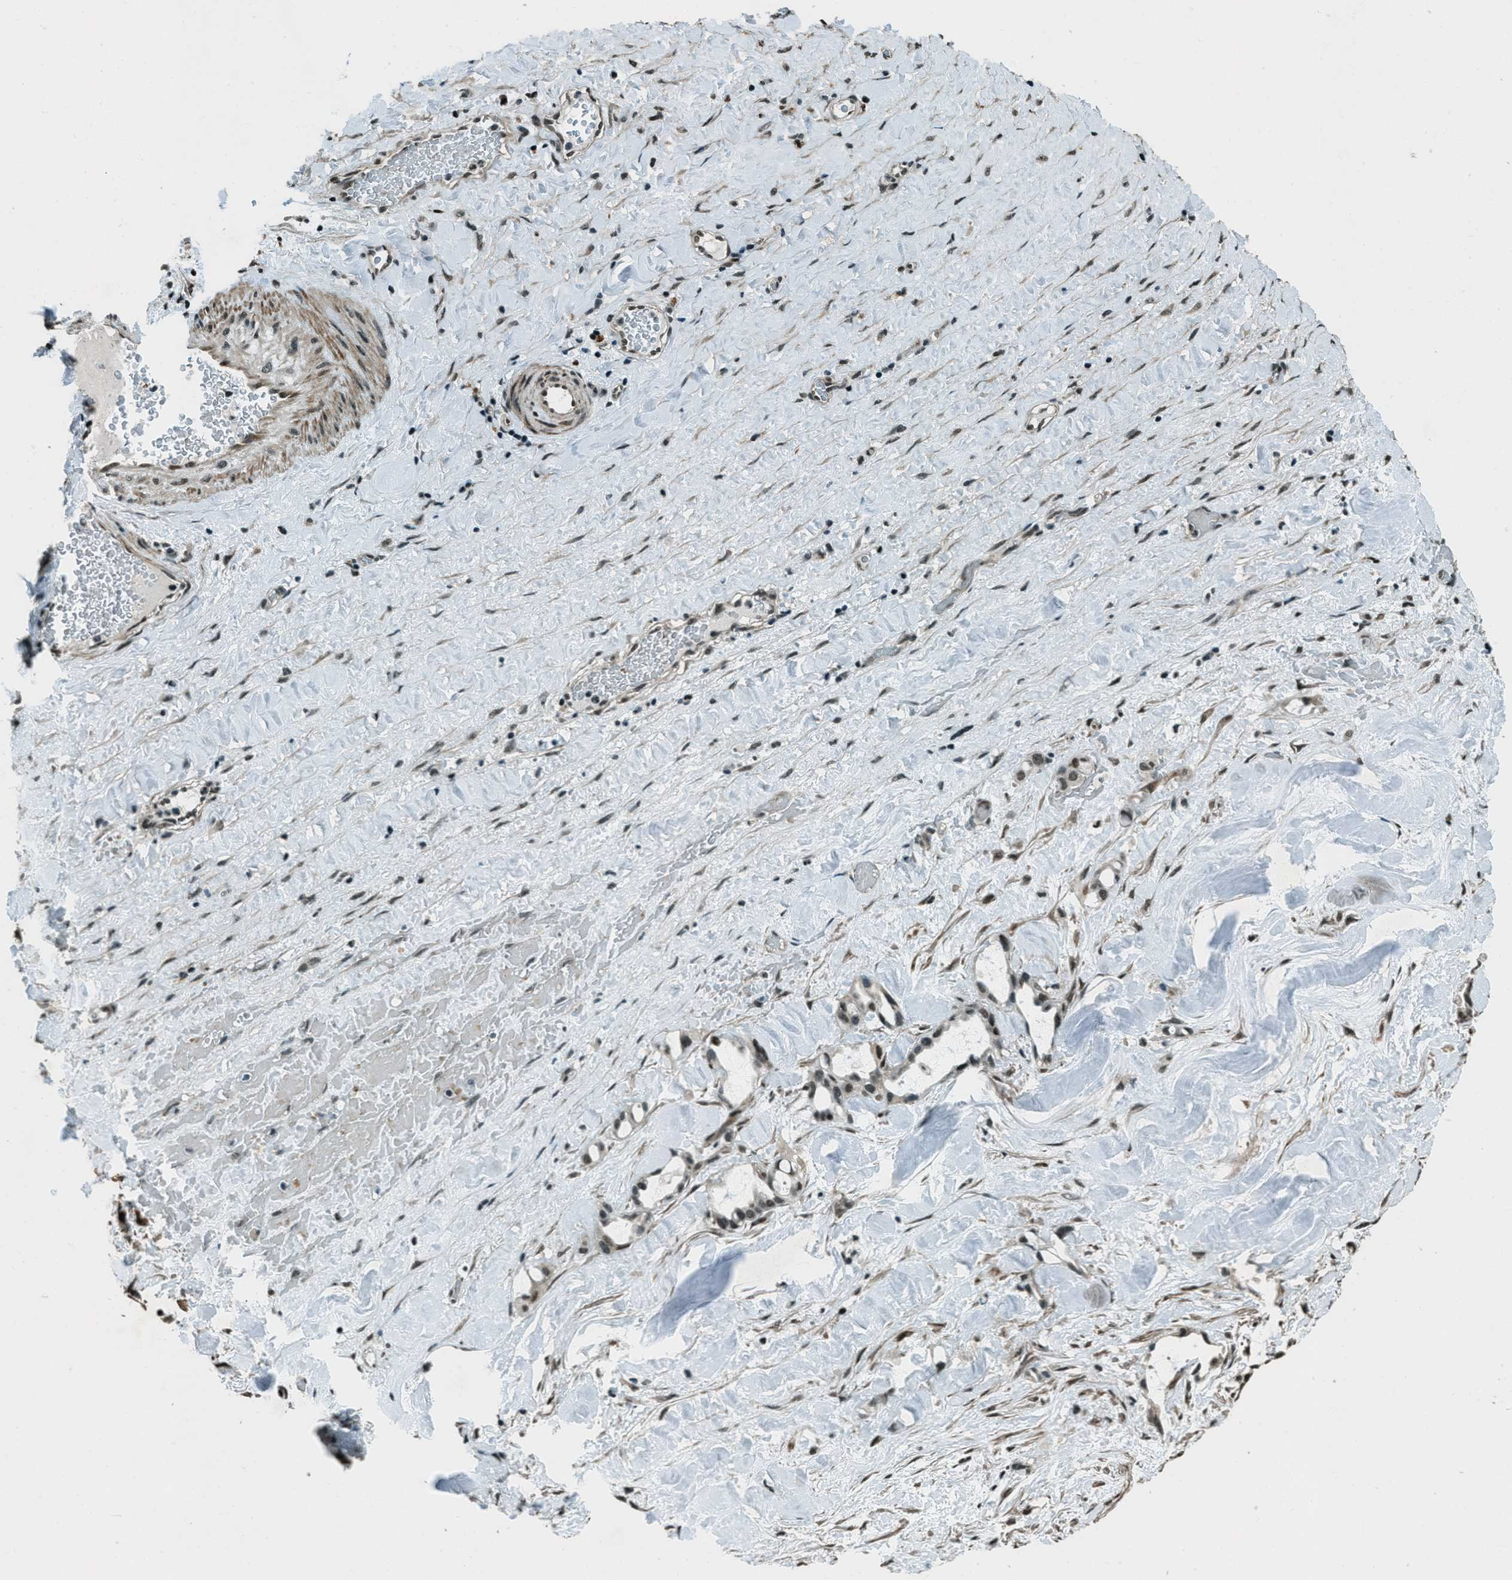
{"staining": {"intensity": "weak", "quantity": "25%-75%", "location": "nuclear"}, "tissue": "liver cancer", "cell_type": "Tumor cells", "image_type": "cancer", "snomed": [{"axis": "morphology", "description": "Cholangiocarcinoma"}, {"axis": "topography", "description": "Liver"}], "caption": "Tumor cells demonstrate weak nuclear staining in about 25%-75% of cells in liver cholangiocarcinoma.", "gene": "TARDBP", "patient": {"sex": "female", "age": 65}}